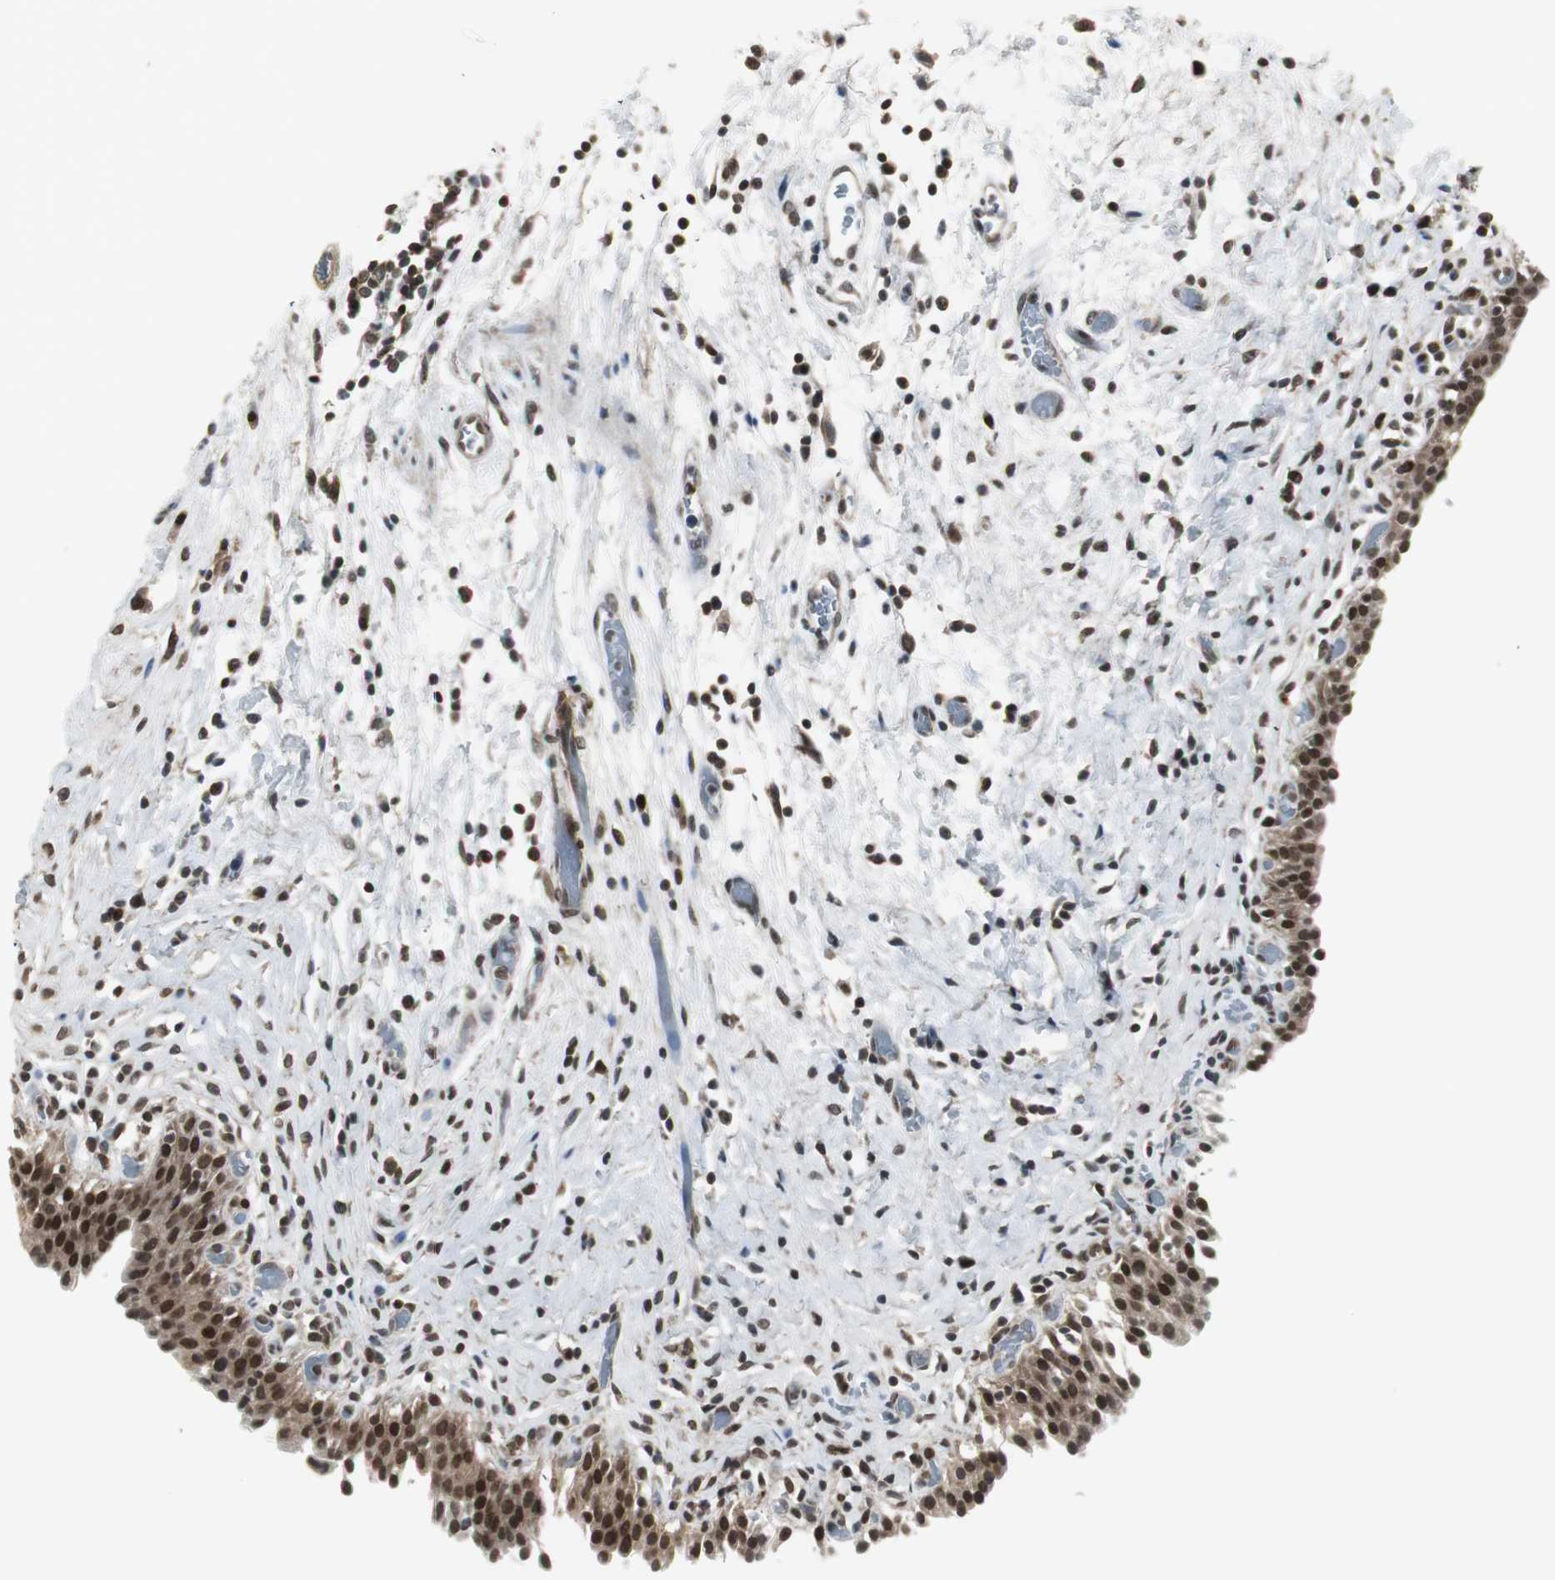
{"staining": {"intensity": "moderate", "quantity": ">75%", "location": "cytoplasmic/membranous,nuclear"}, "tissue": "urinary bladder", "cell_type": "Urothelial cells", "image_type": "normal", "snomed": [{"axis": "morphology", "description": "Normal tissue, NOS"}, {"axis": "topography", "description": "Urinary bladder"}], "caption": "Urinary bladder stained with a brown dye demonstrates moderate cytoplasmic/membranous,nuclear positive positivity in approximately >75% of urothelial cells.", "gene": "MPG", "patient": {"sex": "male", "age": 51}}